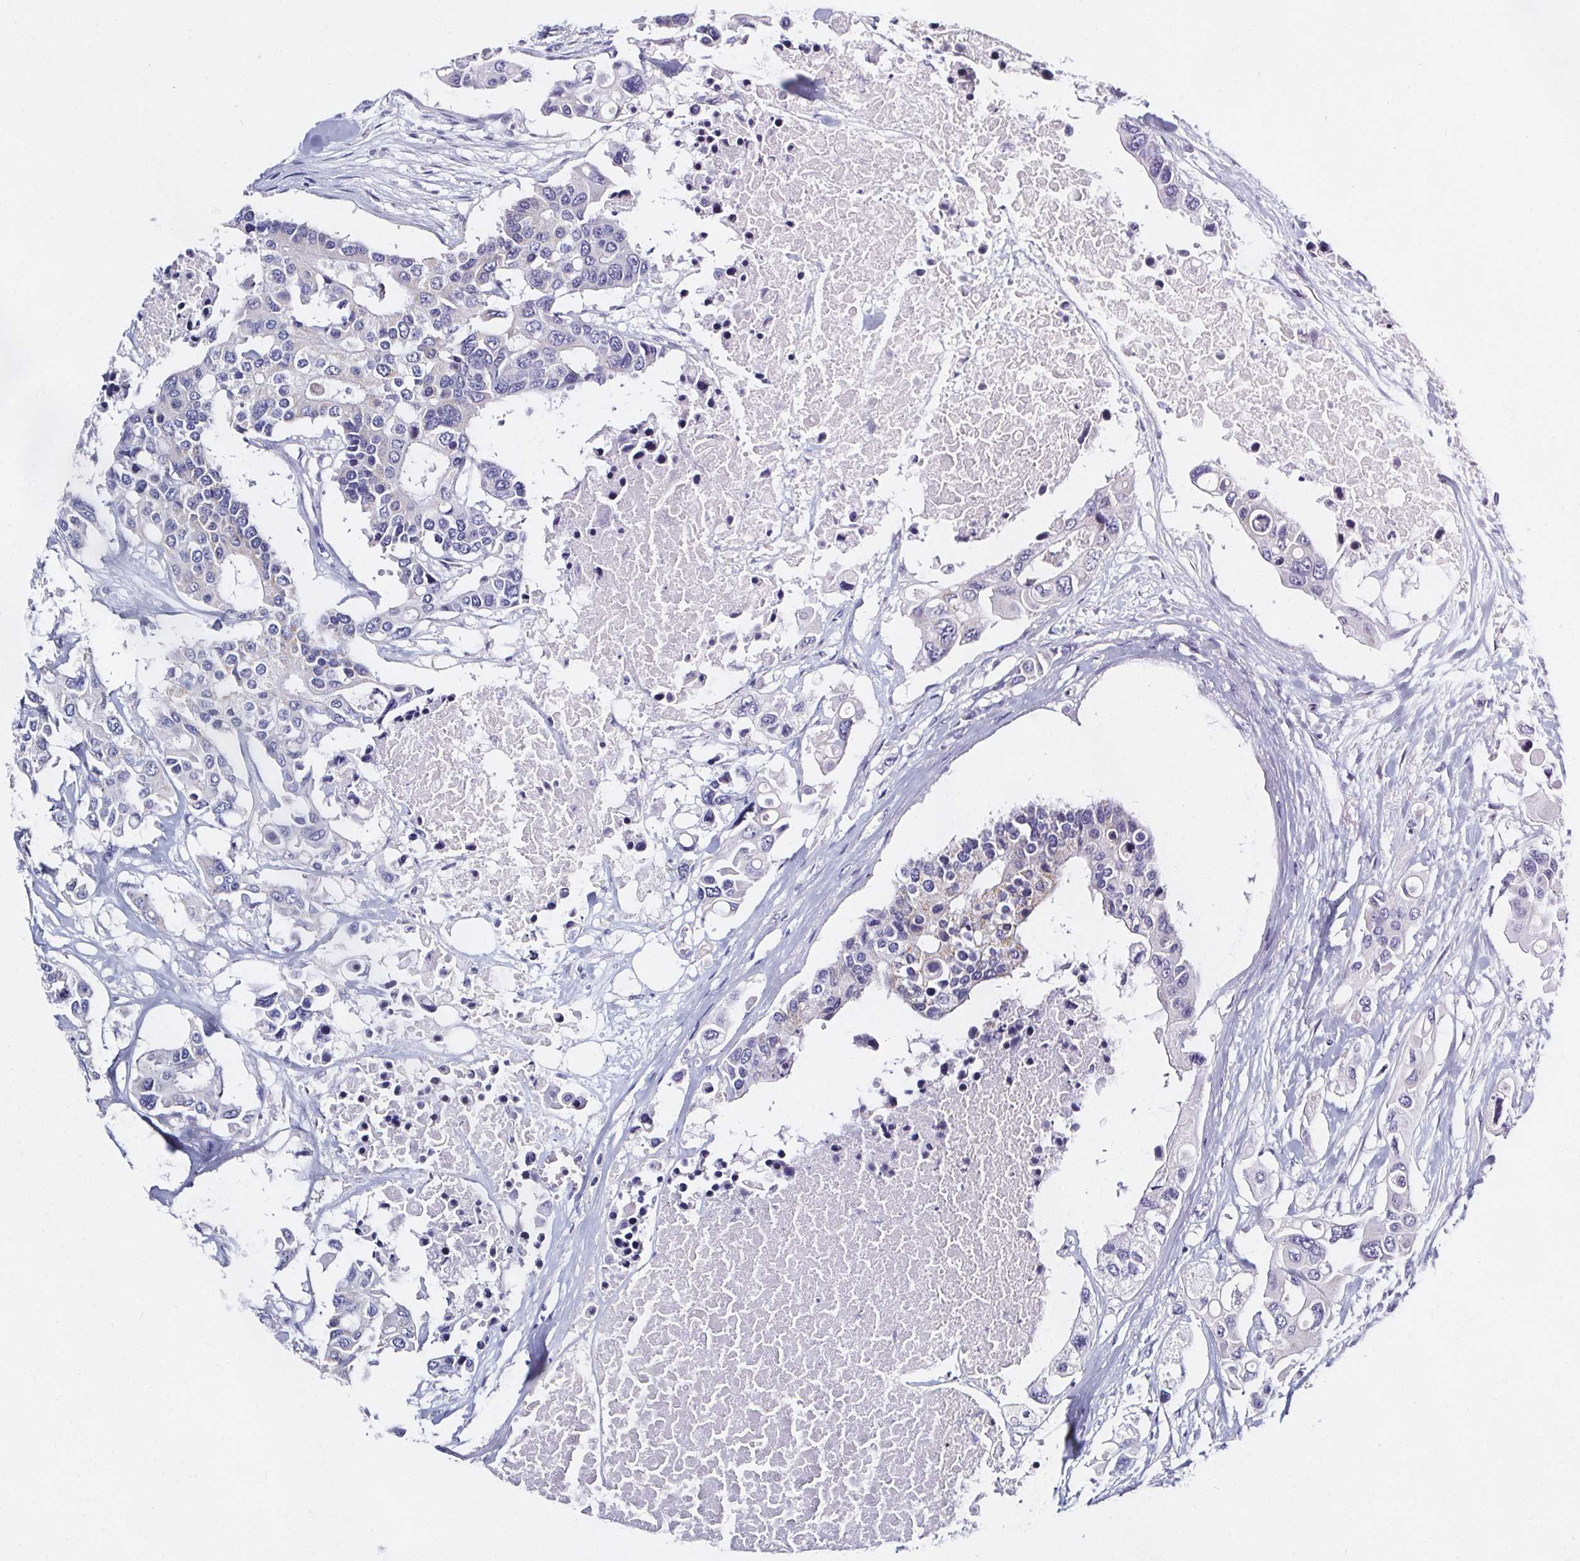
{"staining": {"intensity": "negative", "quantity": "none", "location": "none"}, "tissue": "colorectal cancer", "cell_type": "Tumor cells", "image_type": "cancer", "snomed": [{"axis": "morphology", "description": "Adenocarcinoma, NOS"}, {"axis": "topography", "description": "Colon"}], "caption": "Immunohistochemistry (IHC) photomicrograph of human colorectal cancer stained for a protein (brown), which reveals no staining in tumor cells. (DAB immunohistochemistry visualized using brightfield microscopy, high magnification).", "gene": "ELAVL2", "patient": {"sex": "male", "age": 77}}